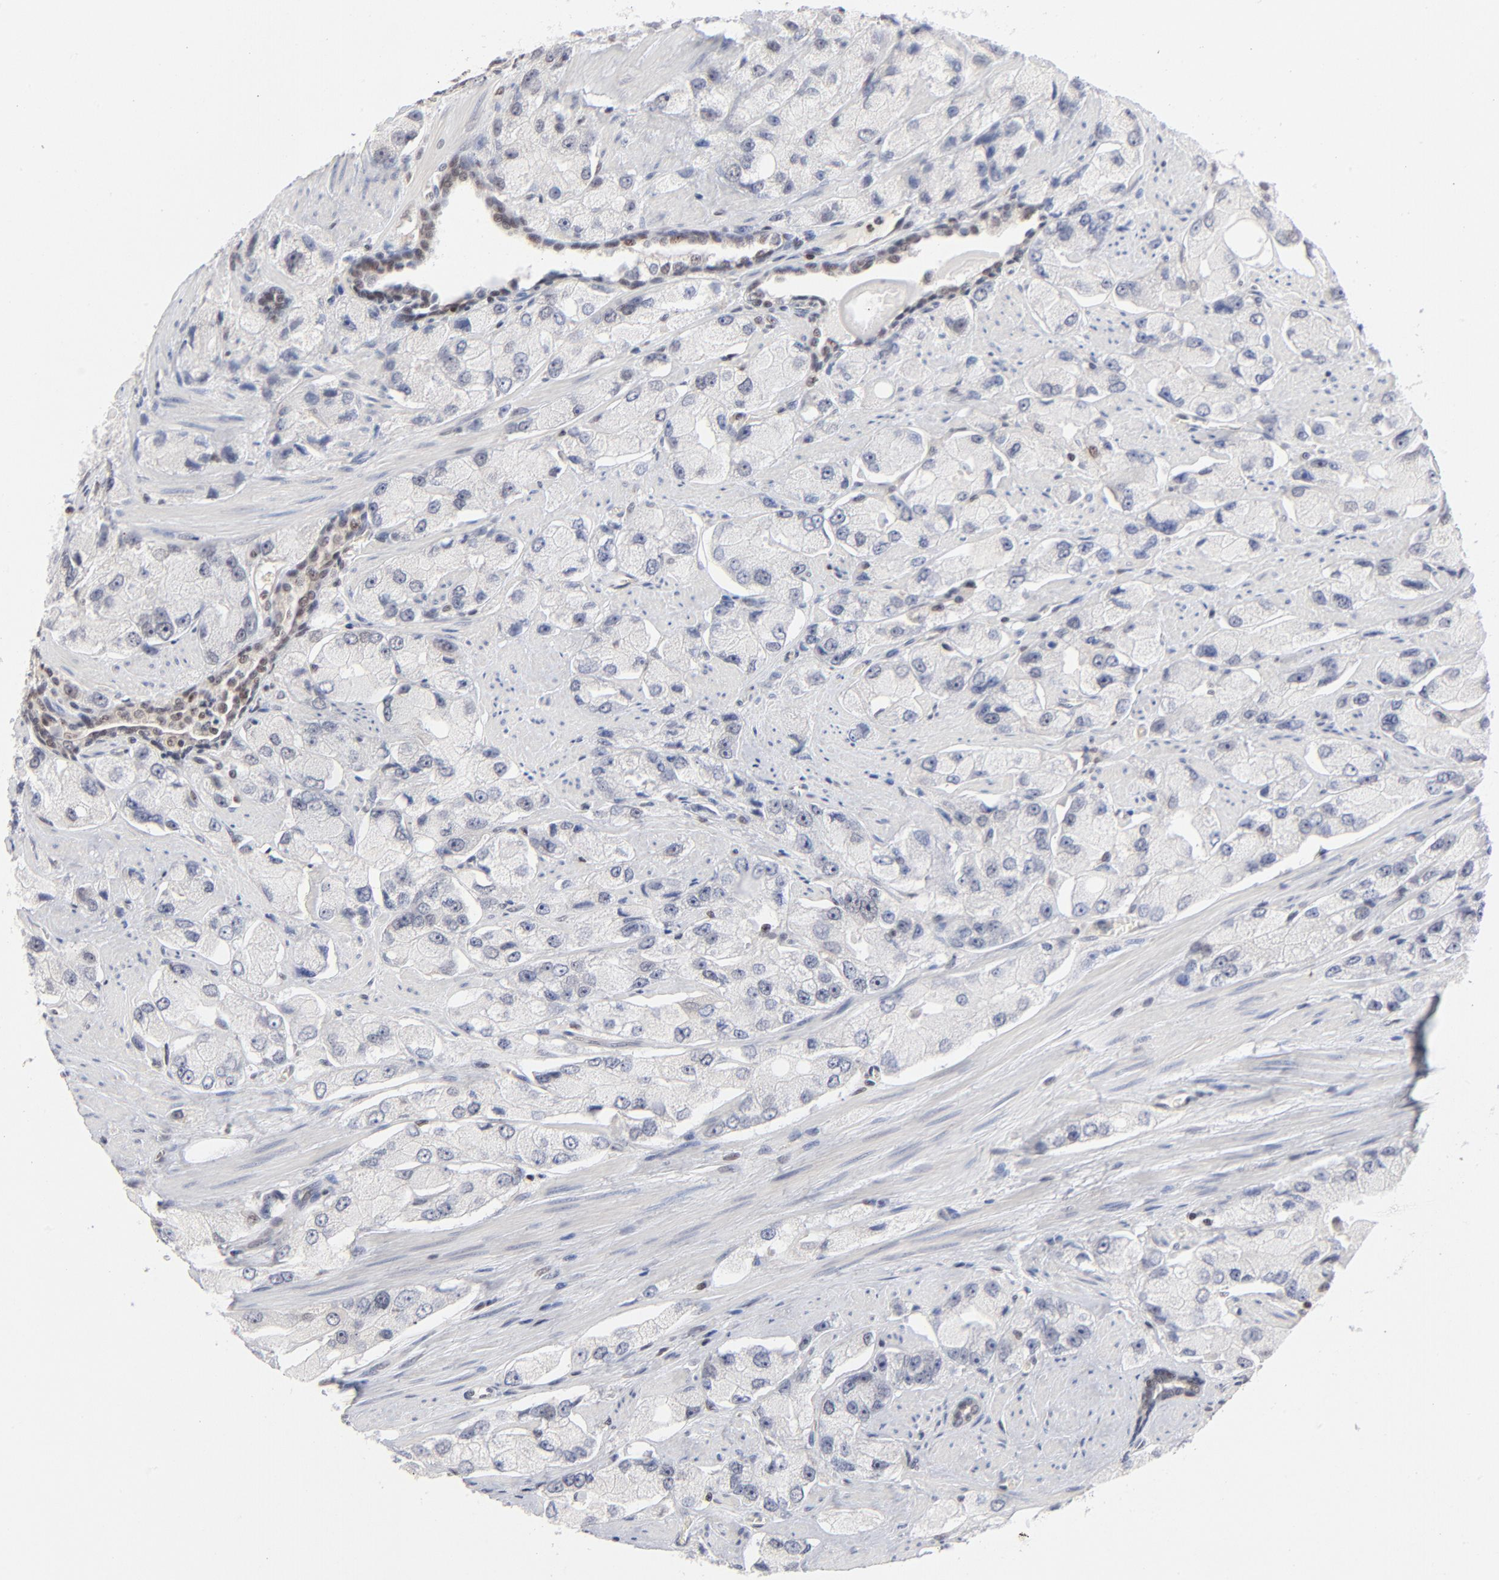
{"staining": {"intensity": "negative", "quantity": "none", "location": "none"}, "tissue": "prostate cancer", "cell_type": "Tumor cells", "image_type": "cancer", "snomed": [{"axis": "morphology", "description": "Adenocarcinoma, High grade"}, {"axis": "topography", "description": "Prostate"}], "caption": "There is no significant staining in tumor cells of prostate cancer.", "gene": "MAX", "patient": {"sex": "male", "age": 58}}